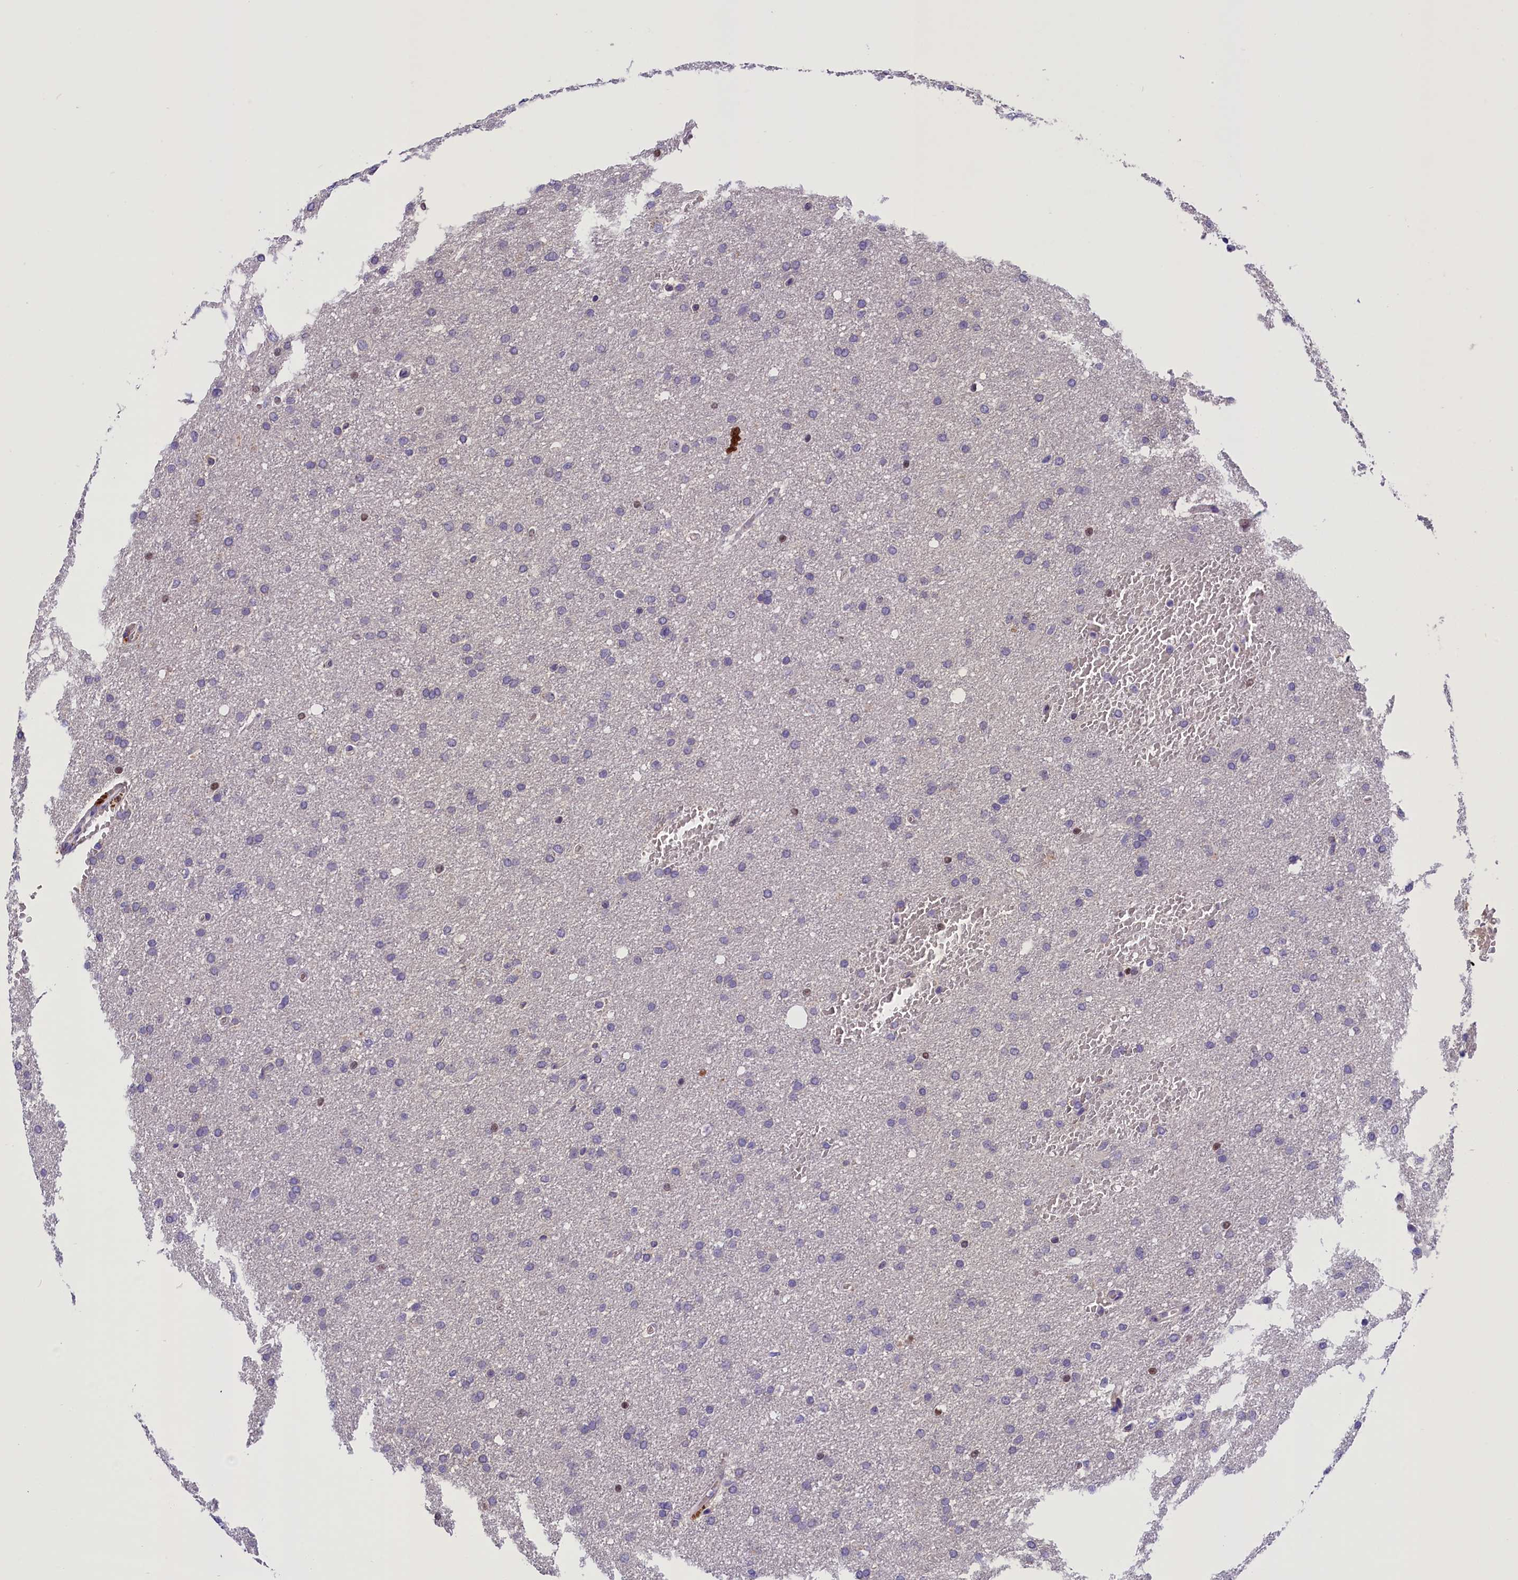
{"staining": {"intensity": "negative", "quantity": "none", "location": "none"}, "tissue": "glioma", "cell_type": "Tumor cells", "image_type": "cancer", "snomed": [{"axis": "morphology", "description": "Glioma, malignant, High grade"}, {"axis": "topography", "description": "Cerebral cortex"}], "caption": "Immunohistochemical staining of human glioma exhibits no significant positivity in tumor cells.", "gene": "BTBD9", "patient": {"sex": "female", "age": 36}}